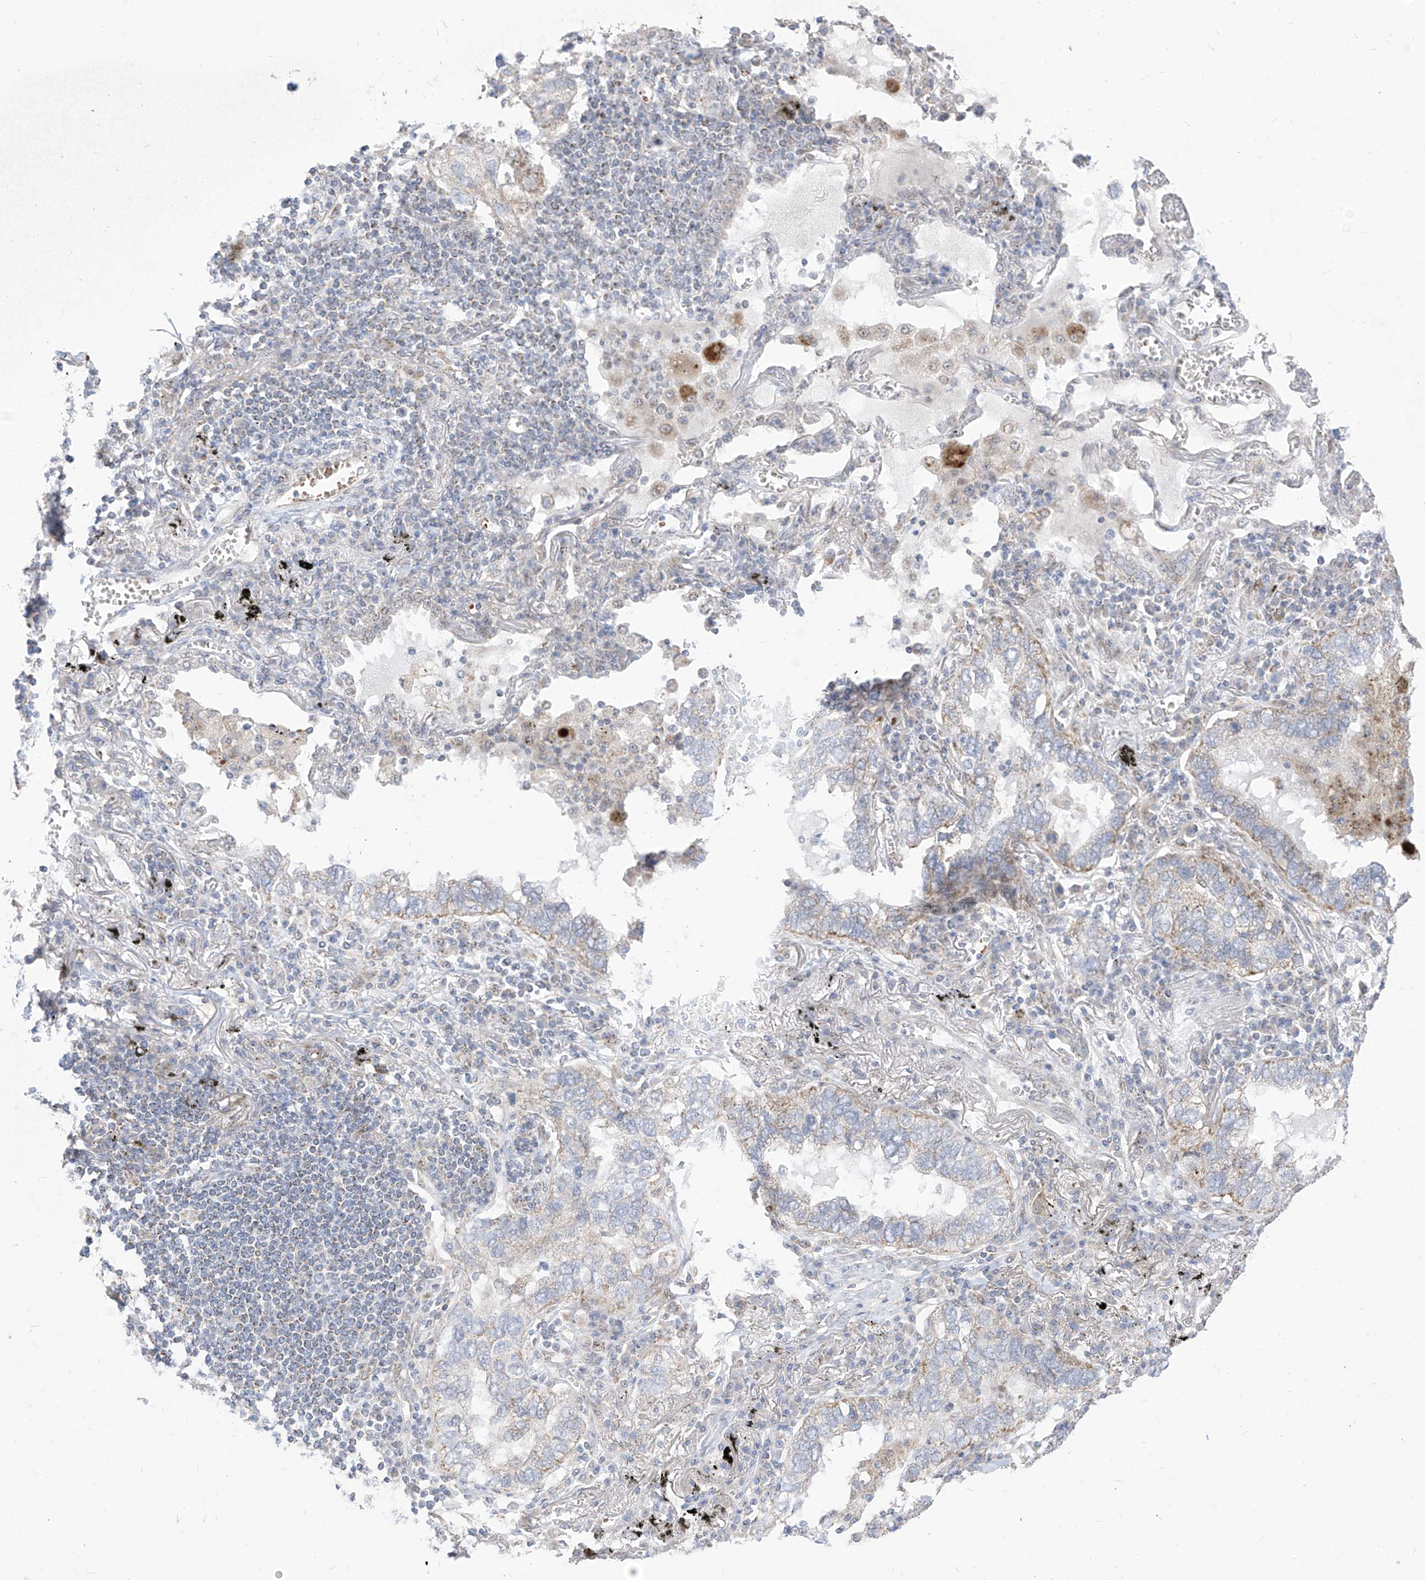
{"staining": {"intensity": "weak", "quantity": "<25%", "location": "cytoplasmic/membranous"}, "tissue": "lung cancer", "cell_type": "Tumor cells", "image_type": "cancer", "snomed": [{"axis": "morphology", "description": "Adenocarcinoma, NOS"}, {"axis": "topography", "description": "Lung"}], "caption": "A high-resolution image shows immunohistochemistry staining of lung cancer, which exhibits no significant positivity in tumor cells.", "gene": "ARHGEF40", "patient": {"sex": "male", "age": 65}}